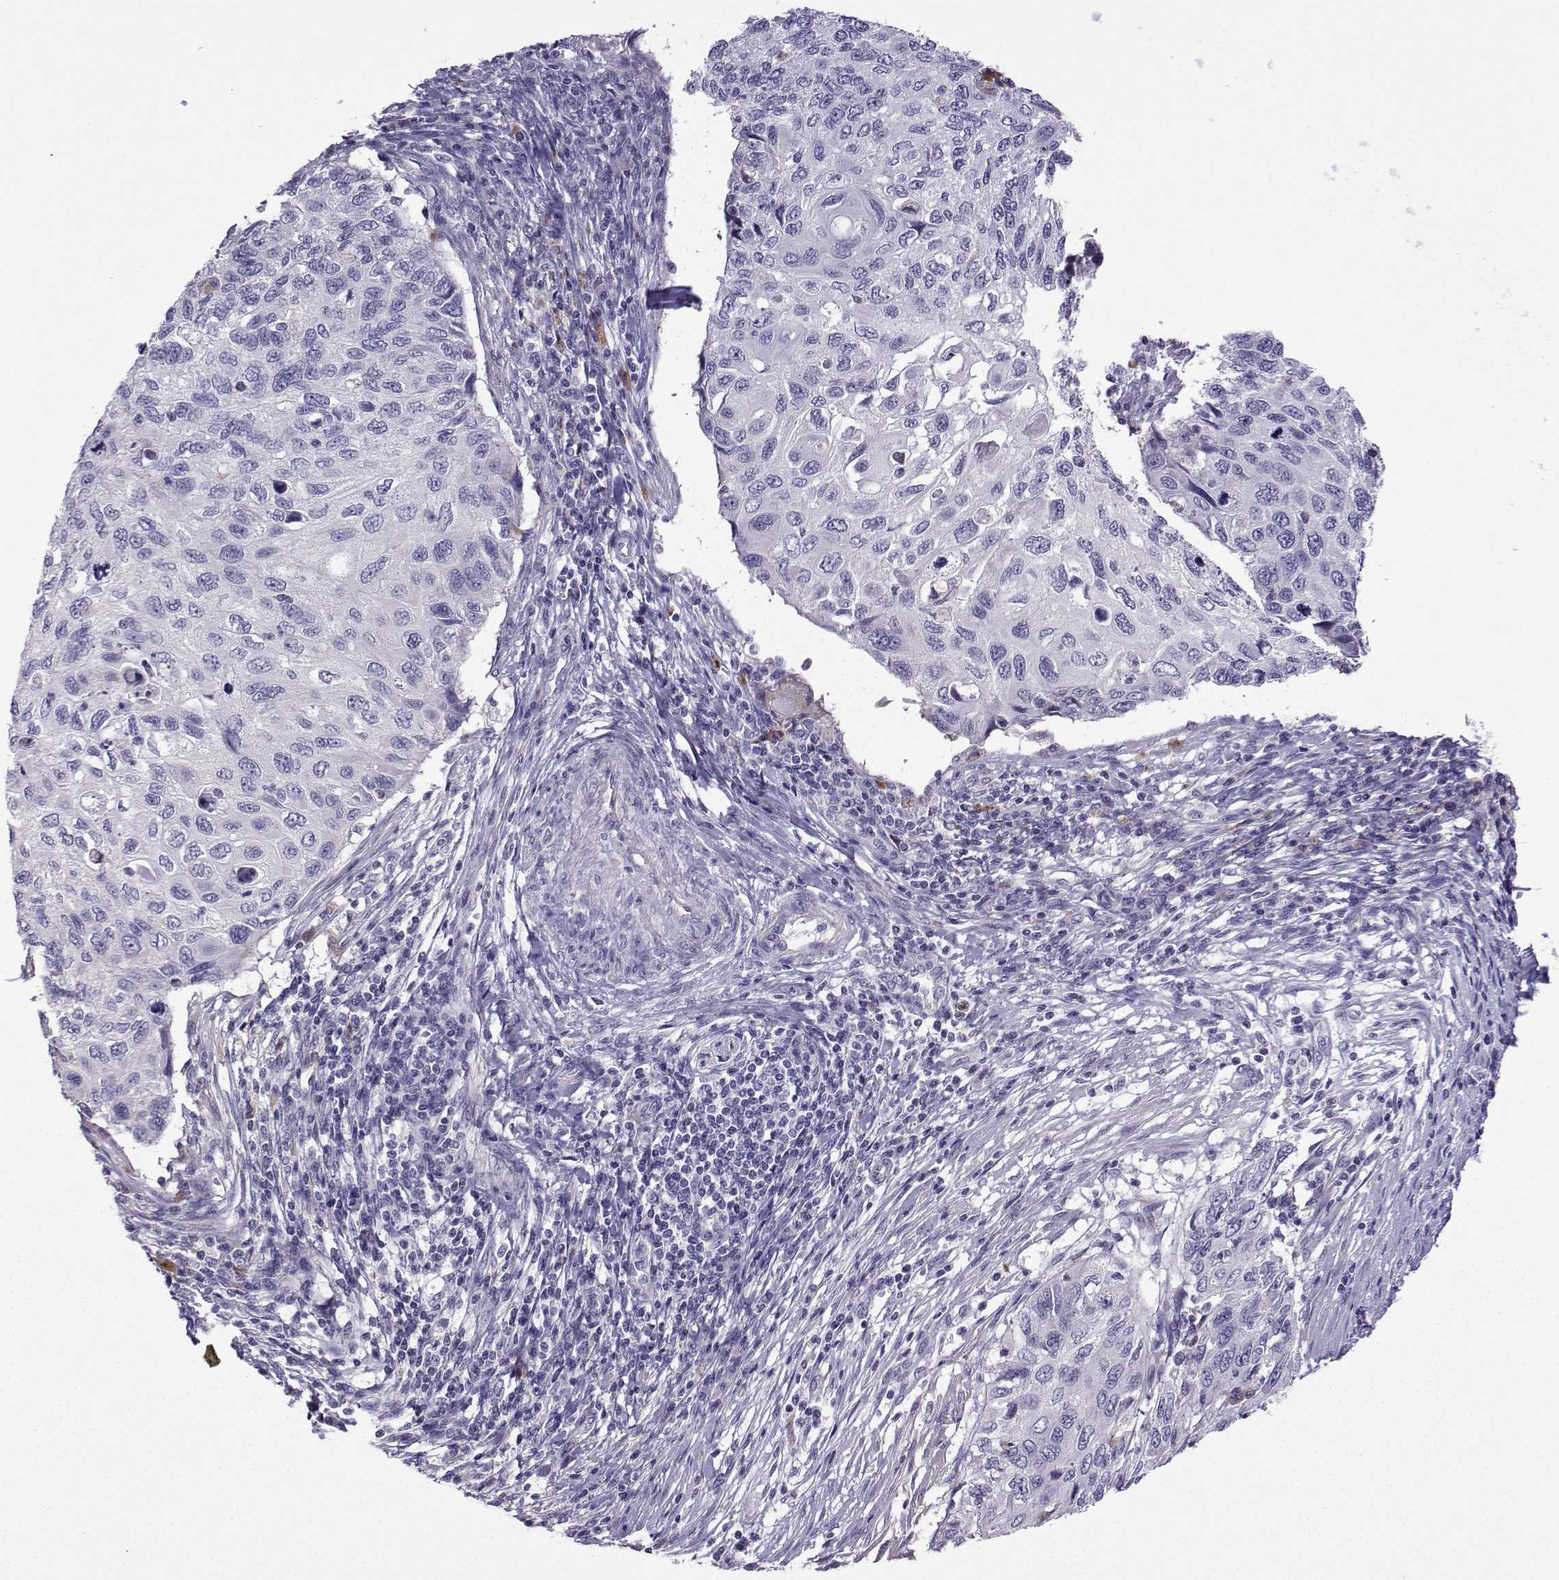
{"staining": {"intensity": "negative", "quantity": "none", "location": "none"}, "tissue": "cervical cancer", "cell_type": "Tumor cells", "image_type": "cancer", "snomed": [{"axis": "morphology", "description": "Squamous cell carcinoma, NOS"}, {"axis": "topography", "description": "Cervix"}], "caption": "A micrograph of human cervical cancer is negative for staining in tumor cells. The staining was performed using DAB (3,3'-diaminobenzidine) to visualize the protein expression in brown, while the nuclei were stained in blue with hematoxylin (Magnification: 20x).", "gene": "CFAP70", "patient": {"sex": "female", "age": 70}}